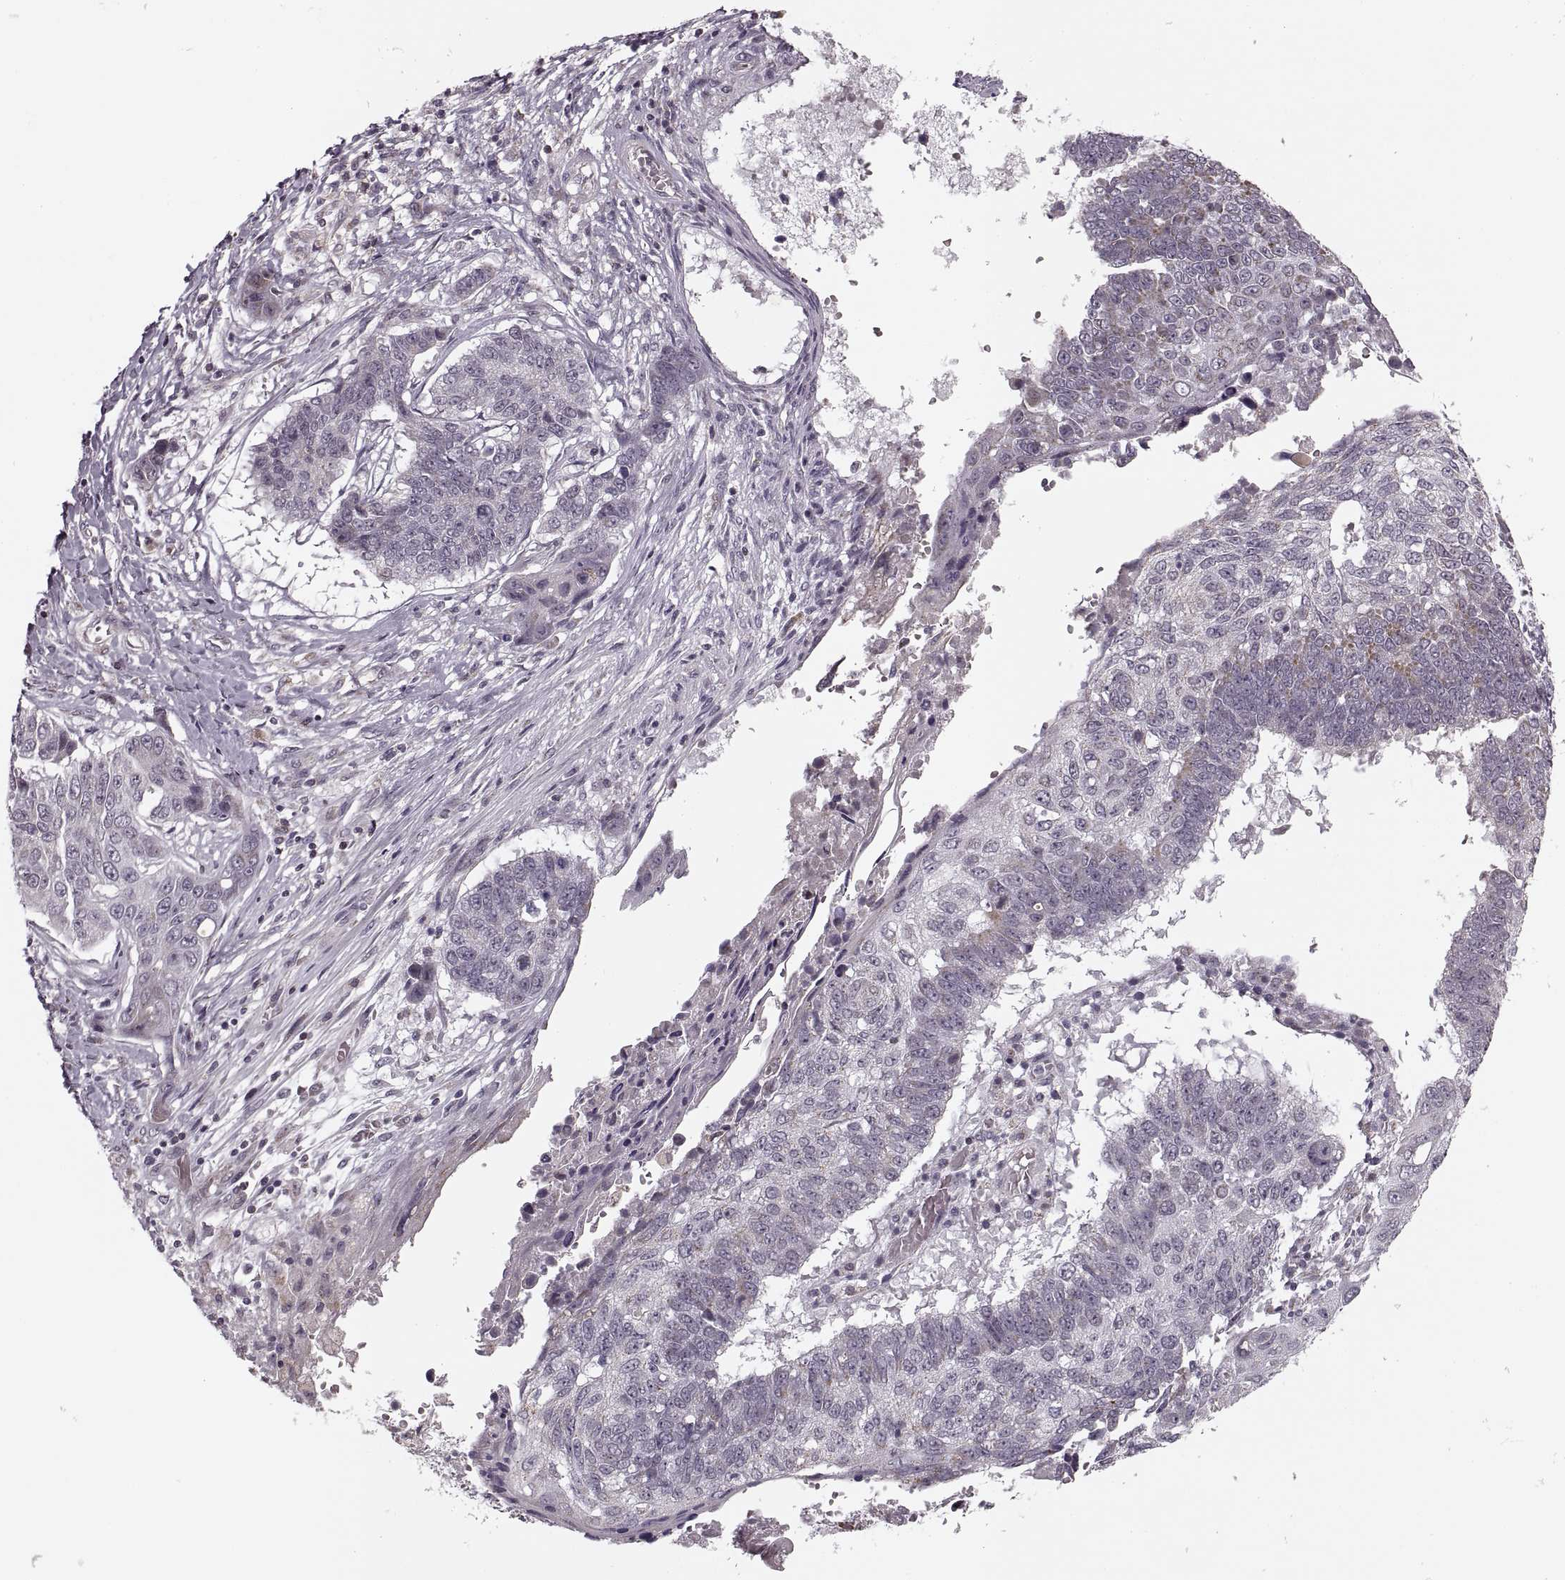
{"staining": {"intensity": "negative", "quantity": "none", "location": "none"}, "tissue": "lung cancer", "cell_type": "Tumor cells", "image_type": "cancer", "snomed": [{"axis": "morphology", "description": "Squamous cell carcinoma, NOS"}, {"axis": "topography", "description": "Lung"}], "caption": "This is a image of IHC staining of lung cancer, which shows no expression in tumor cells. Nuclei are stained in blue.", "gene": "ASIC3", "patient": {"sex": "male", "age": 73}}